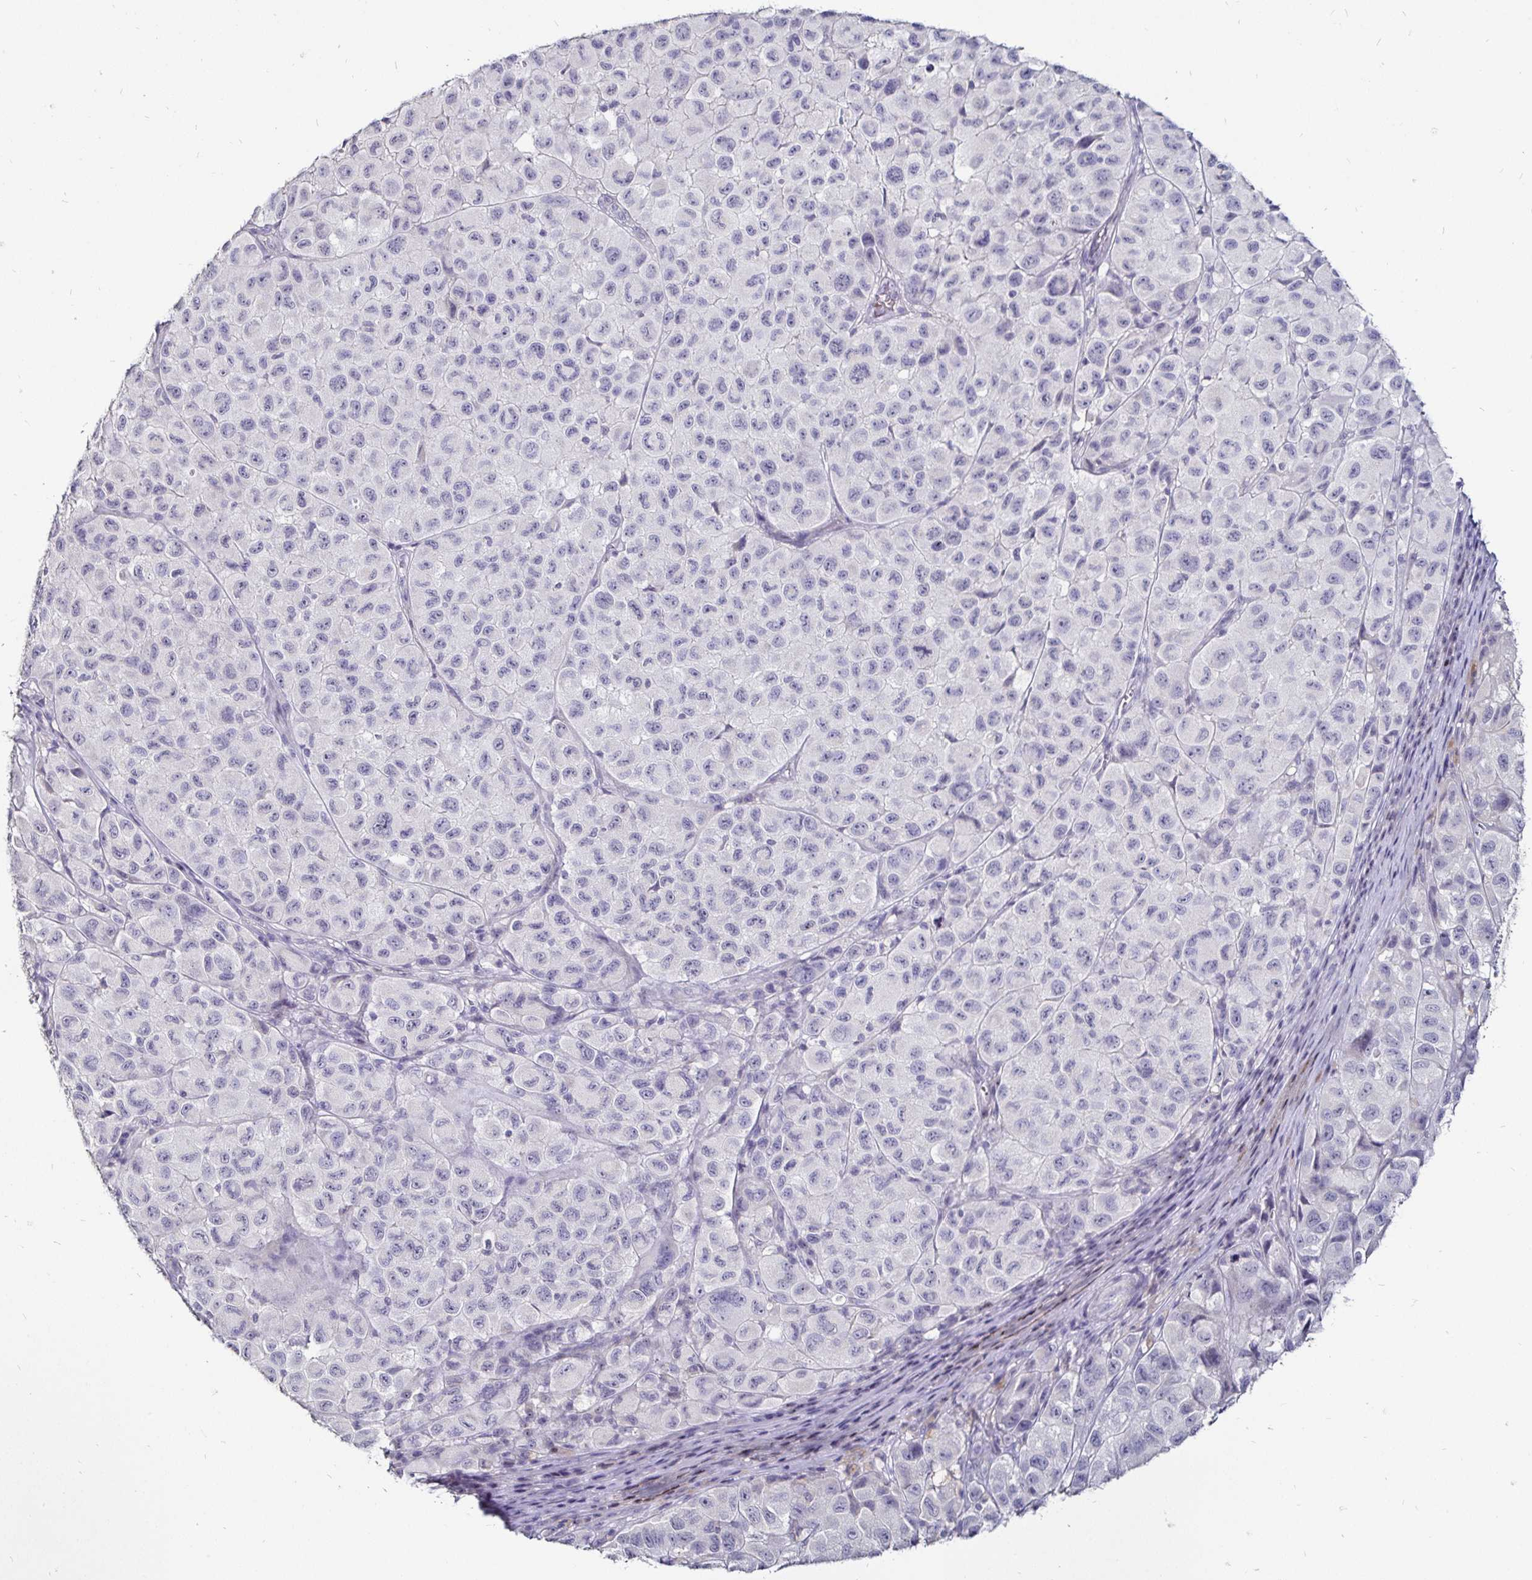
{"staining": {"intensity": "negative", "quantity": "none", "location": "none"}, "tissue": "melanoma", "cell_type": "Tumor cells", "image_type": "cancer", "snomed": [{"axis": "morphology", "description": "Malignant melanoma, NOS"}, {"axis": "topography", "description": "Skin"}], "caption": "Immunohistochemical staining of malignant melanoma displays no significant staining in tumor cells.", "gene": "FAIM2", "patient": {"sex": "male", "age": 93}}